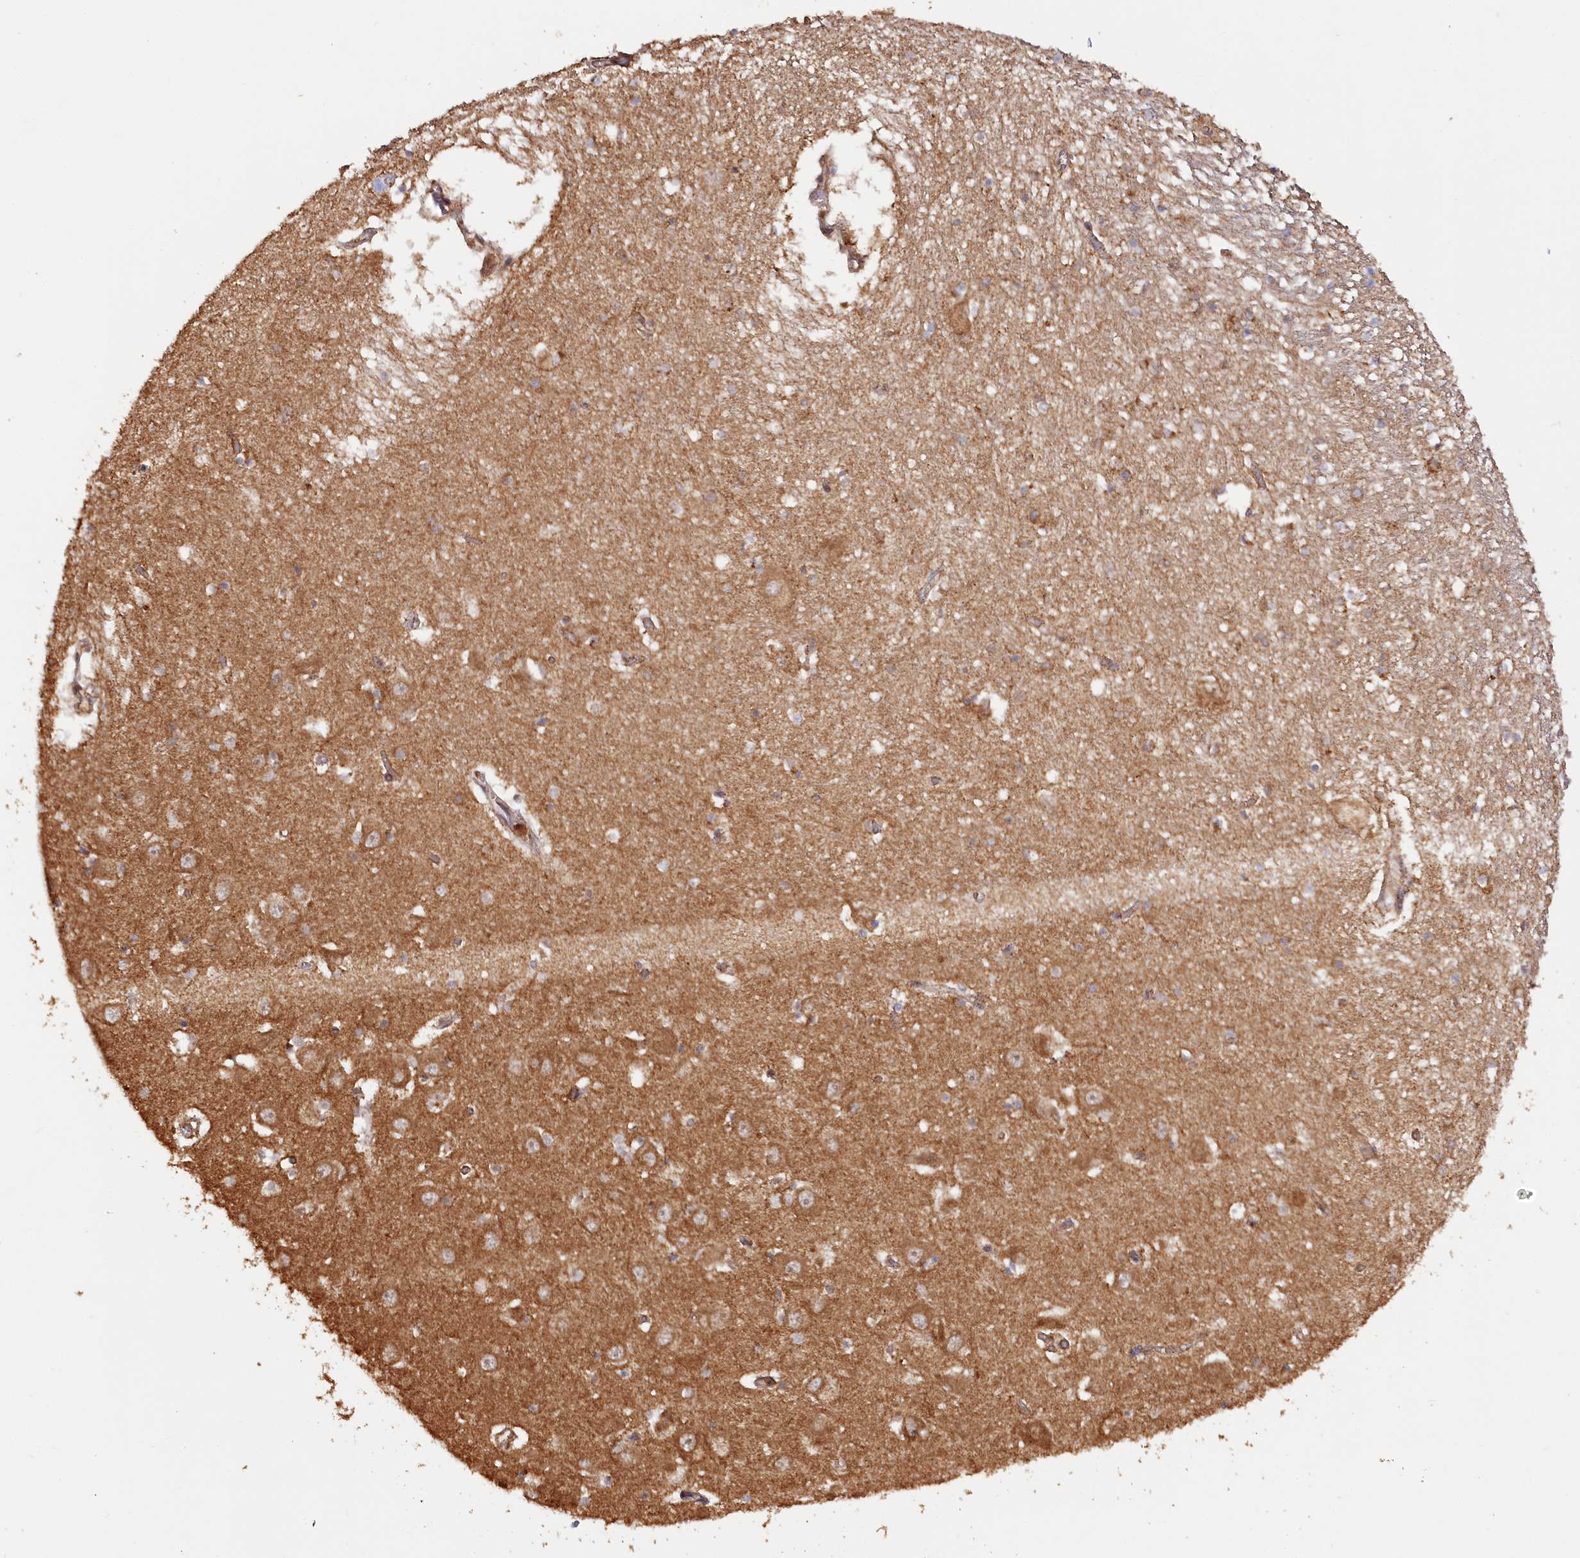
{"staining": {"intensity": "moderate", "quantity": "25%-75%", "location": "cytoplasmic/membranous"}, "tissue": "hippocampus", "cell_type": "Glial cells", "image_type": "normal", "snomed": [{"axis": "morphology", "description": "Normal tissue, NOS"}, {"axis": "topography", "description": "Hippocampus"}], "caption": "Immunohistochemistry of normal hippocampus exhibits medium levels of moderate cytoplasmic/membranous positivity in about 25%-75% of glial cells. (Stains: DAB in brown, nuclei in blue, Microscopy: brightfield microscopy at high magnification).", "gene": "PAIP2", "patient": {"sex": "male", "age": 70}}